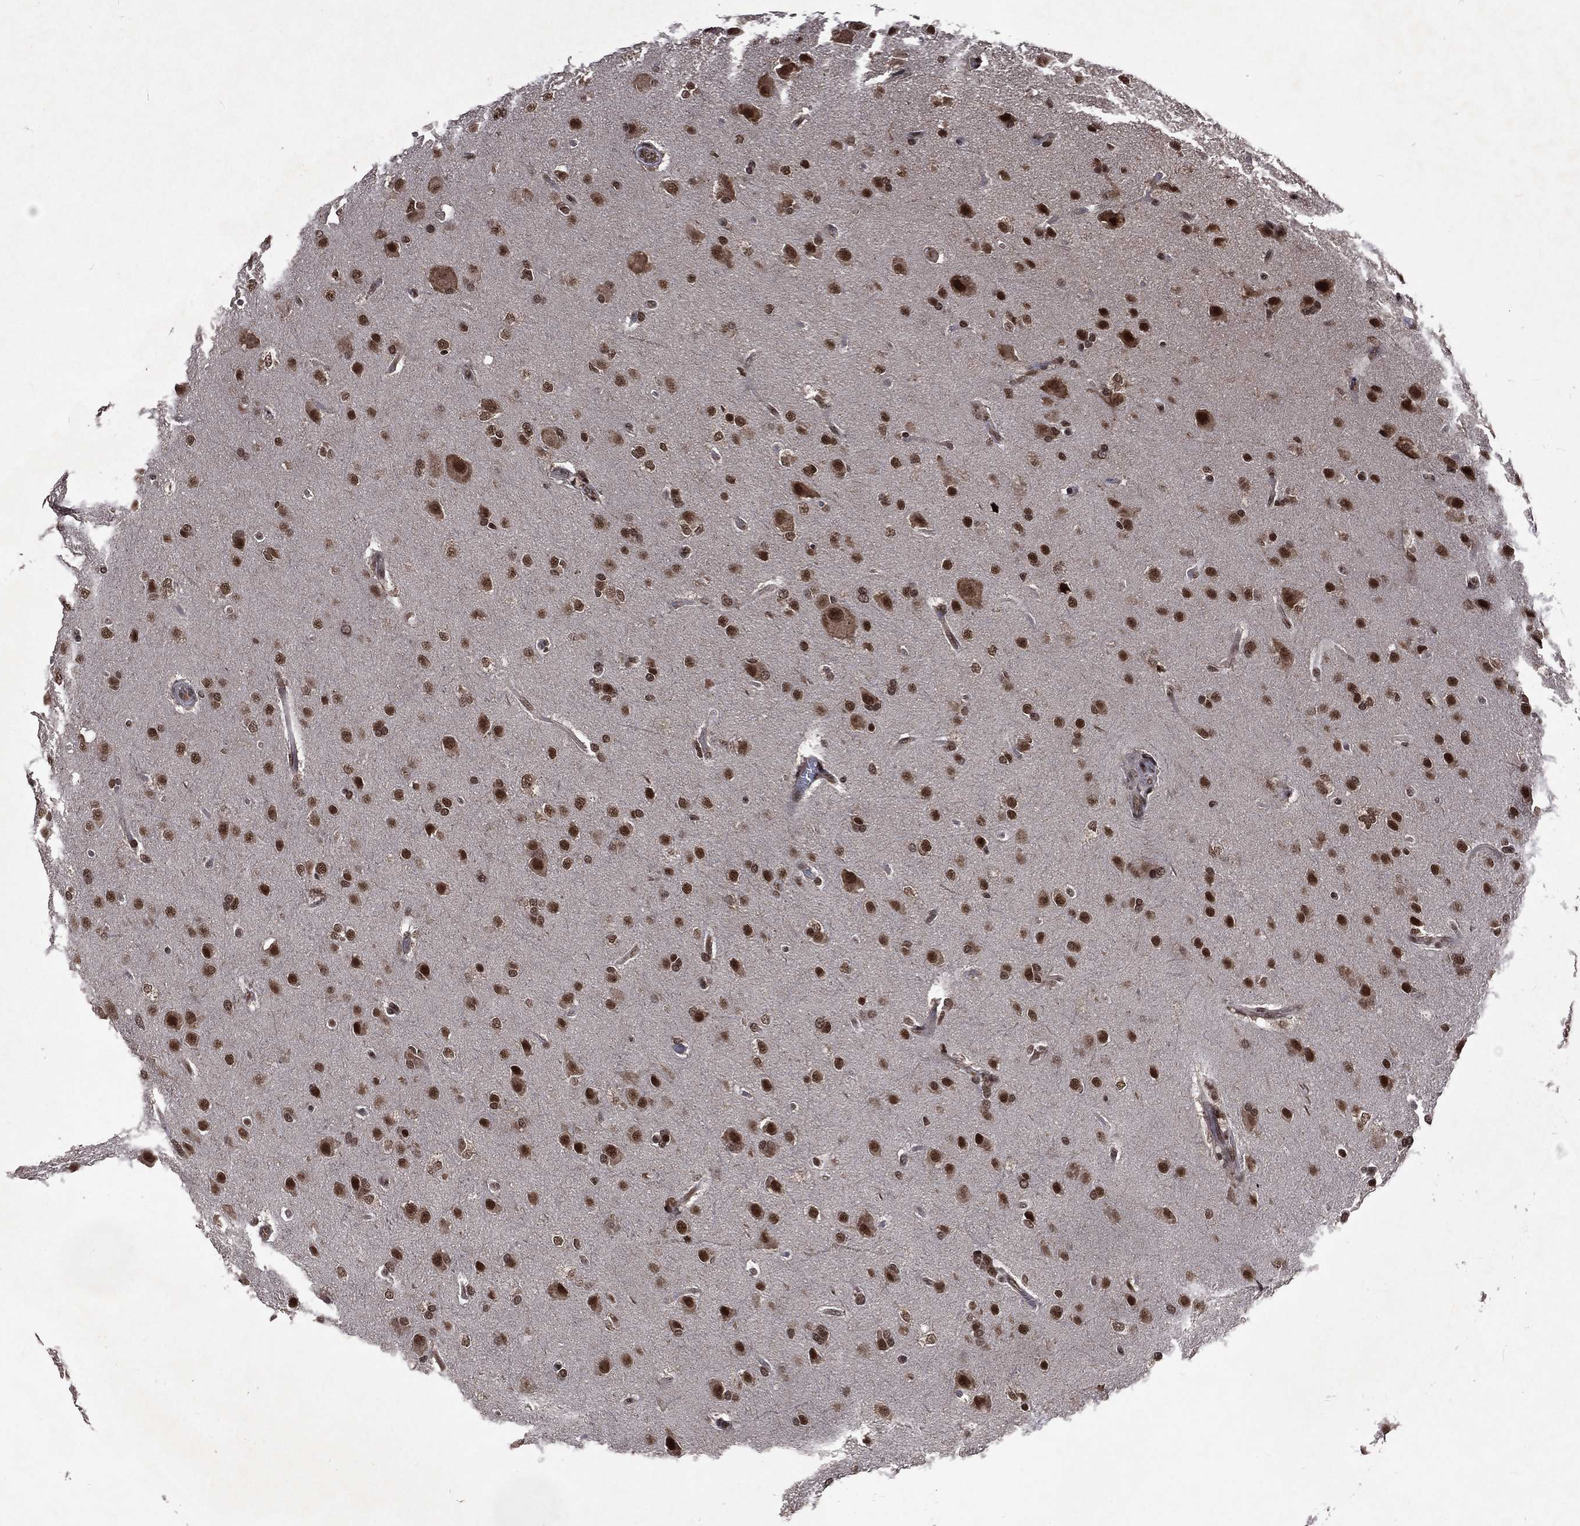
{"staining": {"intensity": "strong", "quantity": ">75%", "location": "nuclear"}, "tissue": "glioma", "cell_type": "Tumor cells", "image_type": "cancer", "snomed": [{"axis": "morphology", "description": "Glioma, malignant, High grade"}, {"axis": "topography", "description": "Brain"}], "caption": "DAB immunohistochemical staining of glioma shows strong nuclear protein expression in approximately >75% of tumor cells.", "gene": "DMAP1", "patient": {"sex": "male", "age": 68}}